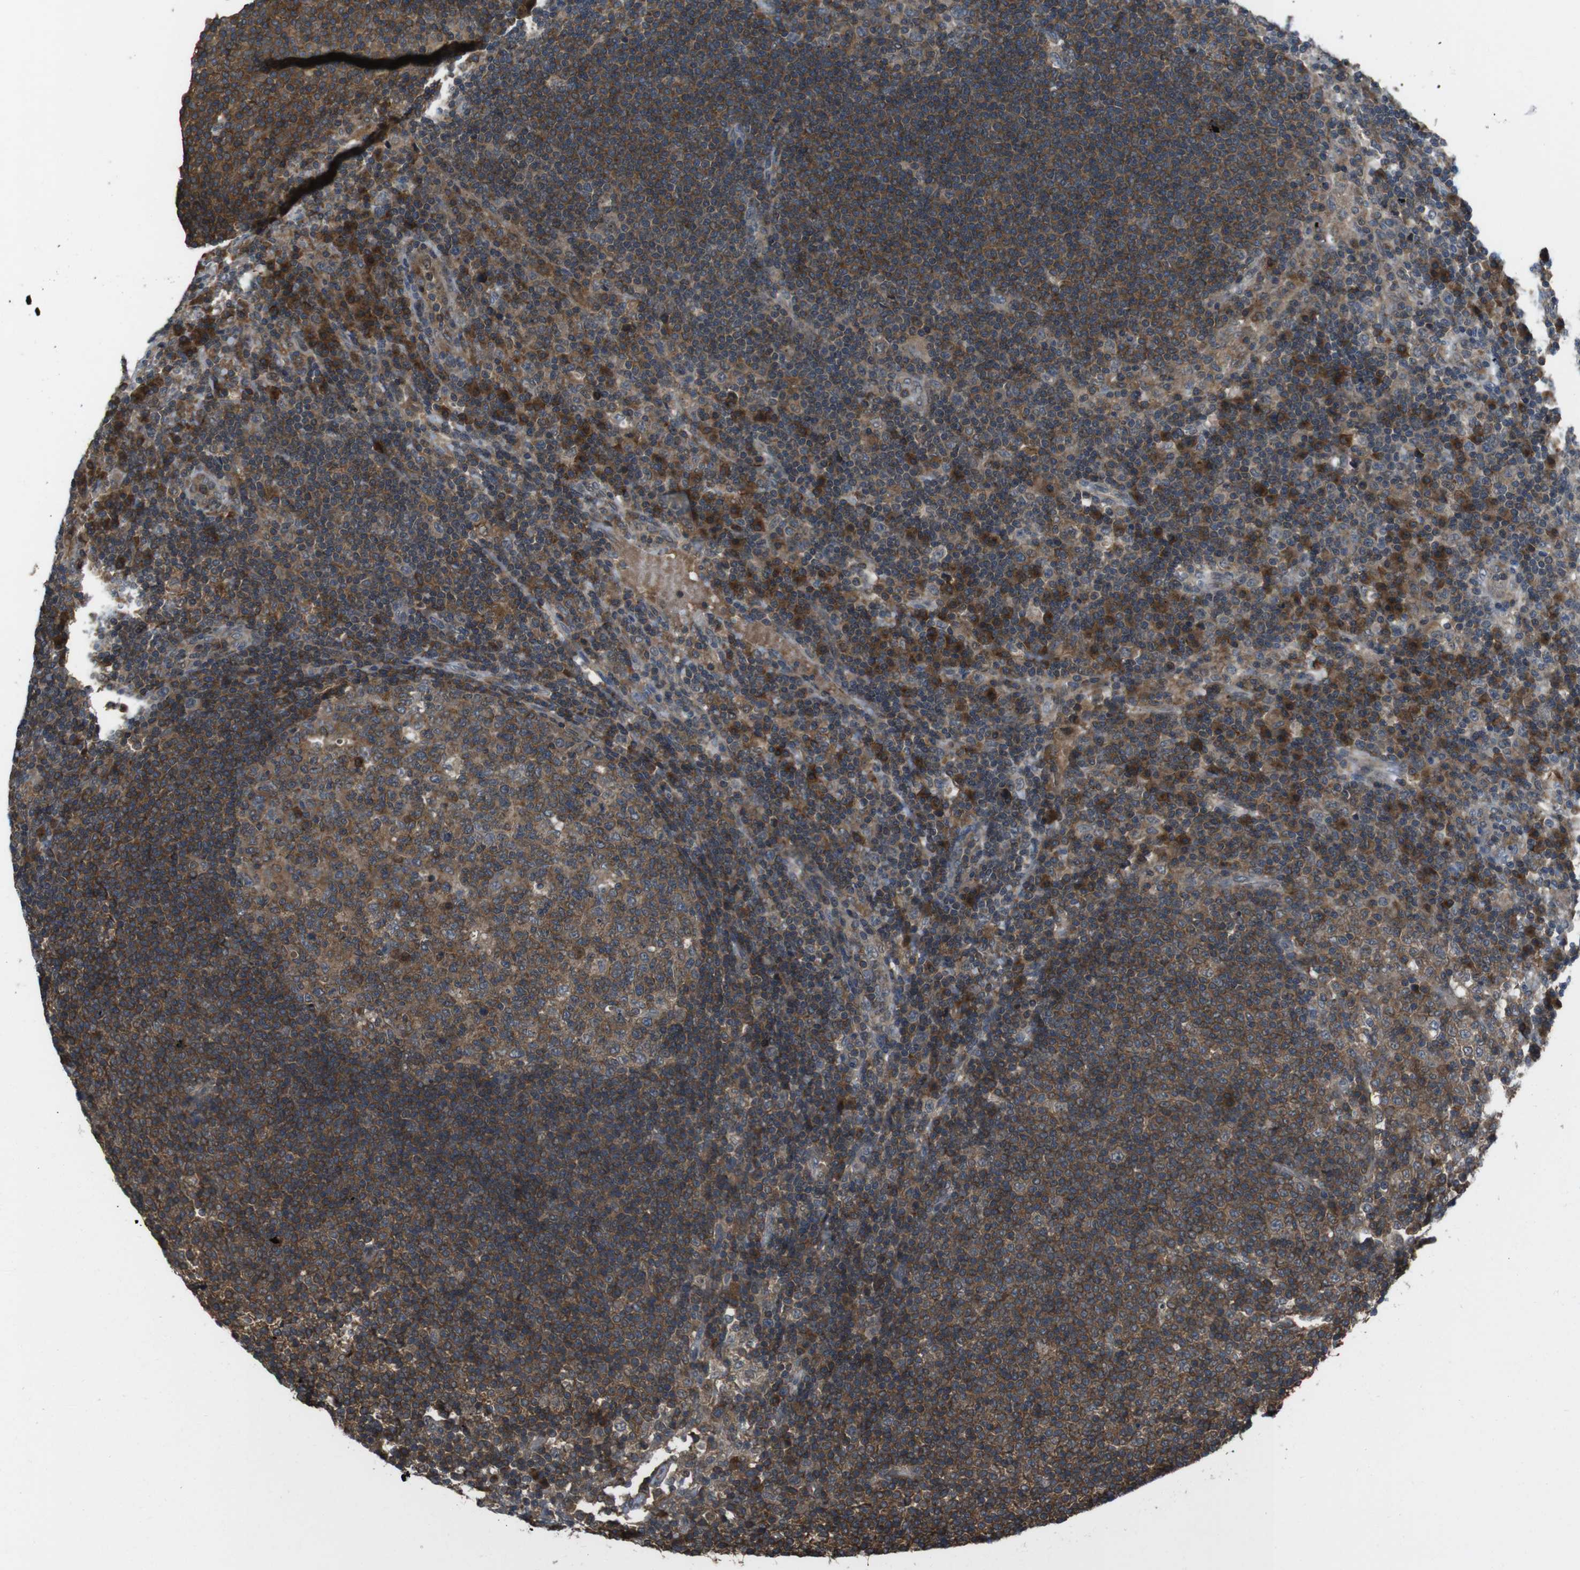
{"staining": {"intensity": "moderate", "quantity": ">75%", "location": "cytoplasmic/membranous"}, "tissue": "lymph node", "cell_type": "Germinal center cells", "image_type": "normal", "snomed": [{"axis": "morphology", "description": "Normal tissue, NOS"}, {"axis": "topography", "description": "Lymph node"}], "caption": "Immunohistochemistry of unremarkable human lymph node exhibits medium levels of moderate cytoplasmic/membranous positivity in approximately >75% of germinal center cells. (DAB = brown stain, brightfield microscopy at high magnification).", "gene": "SLC22A23", "patient": {"sex": "female", "age": 53}}